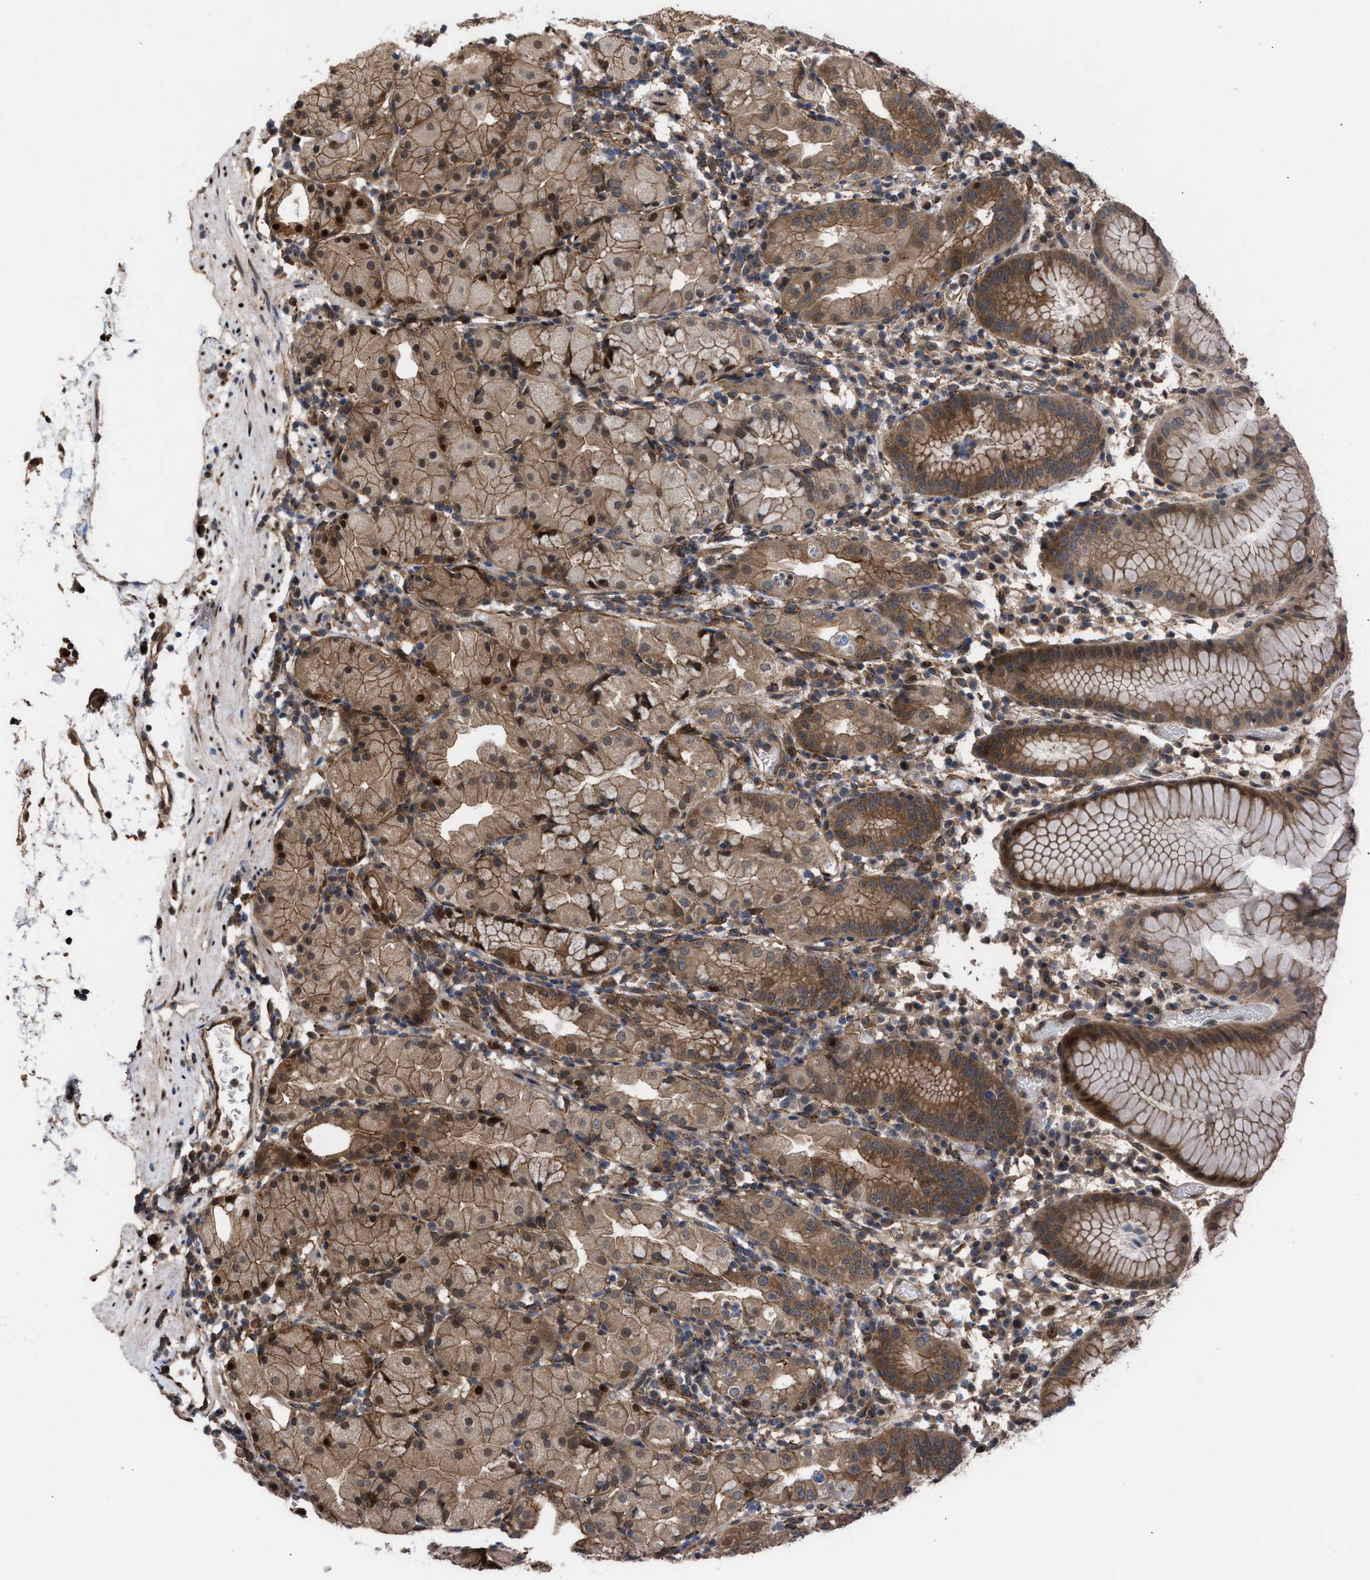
{"staining": {"intensity": "moderate", "quantity": "25%-75%", "location": "cytoplasmic/membranous,nuclear"}, "tissue": "stomach", "cell_type": "Glandular cells", "image_type": "normal", "snomed": [{"axis": "morphology", "description": "Normal tissue, NOS"}, {"axis": "topography", "description": "Stomach"}, {"axis": "topography", "description": "Stomach, lower"}], "caption": "High-magnification brightfield microscopy of unremarkable stomach stained with DAB (brown) and counterstained with hematoxylin (blue). glandular cells exhibit moderate cytoplasmic/membranous,nuclear expression is identified in approximately25%-75% of cells.", "gene": "TP53BP2", "patient": {"sex": "female", "age": 75}}